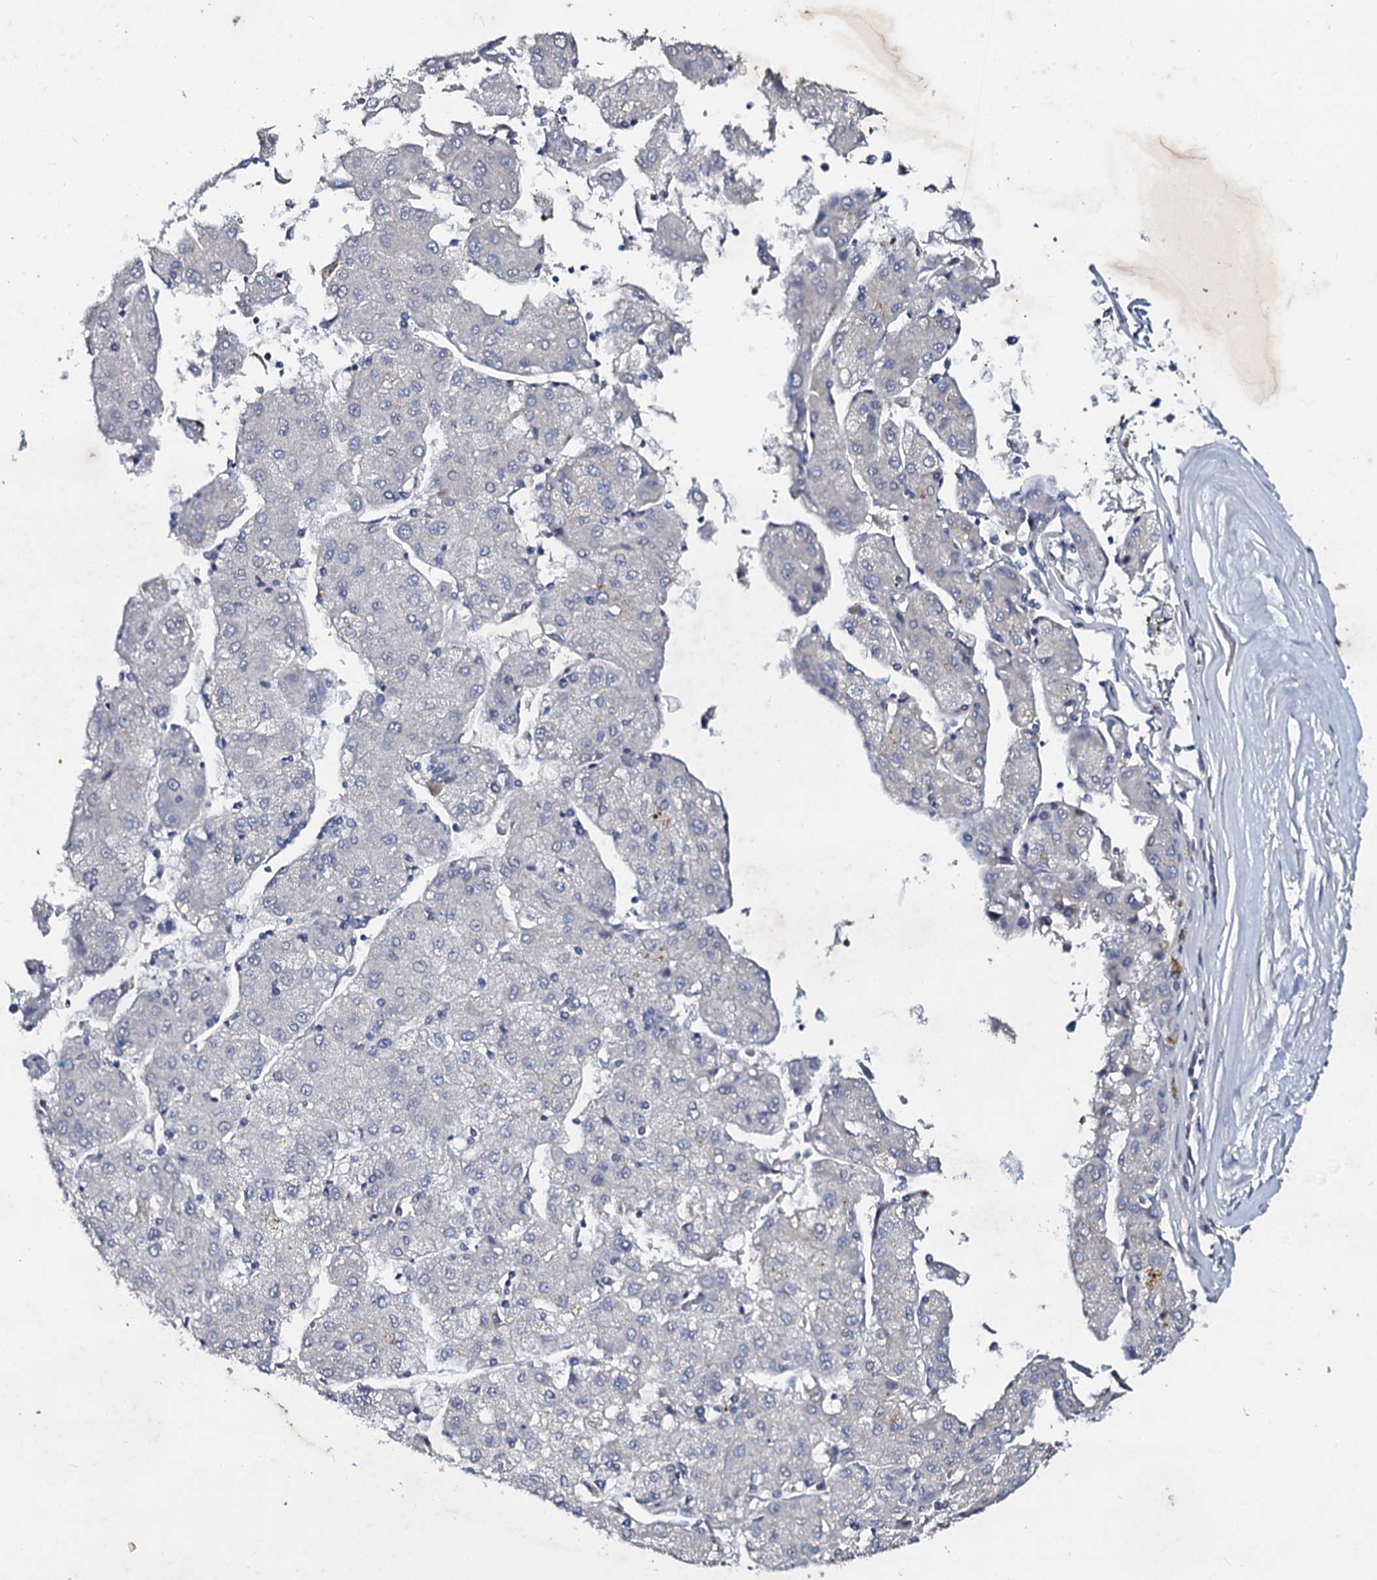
{"staining": {"intensity": "negative", "quantity": "none", "location": "none"}, "tissue": "liver cancer", "cell_type": "Tumor cells", "image_type": "cancer", "snomed": [{"axis": "morphology", "description": "Carcinoma, Hepatocellular, NOS"}, {"axis": "topography", "description": "Liver"}], "caption": "IHC histopathology image of liver cancer stained for a protein (brown), which exhibits no staining in tumor cells.", "gene": "SLC37A4", "patient": {"sex": "male", "age": 72}}